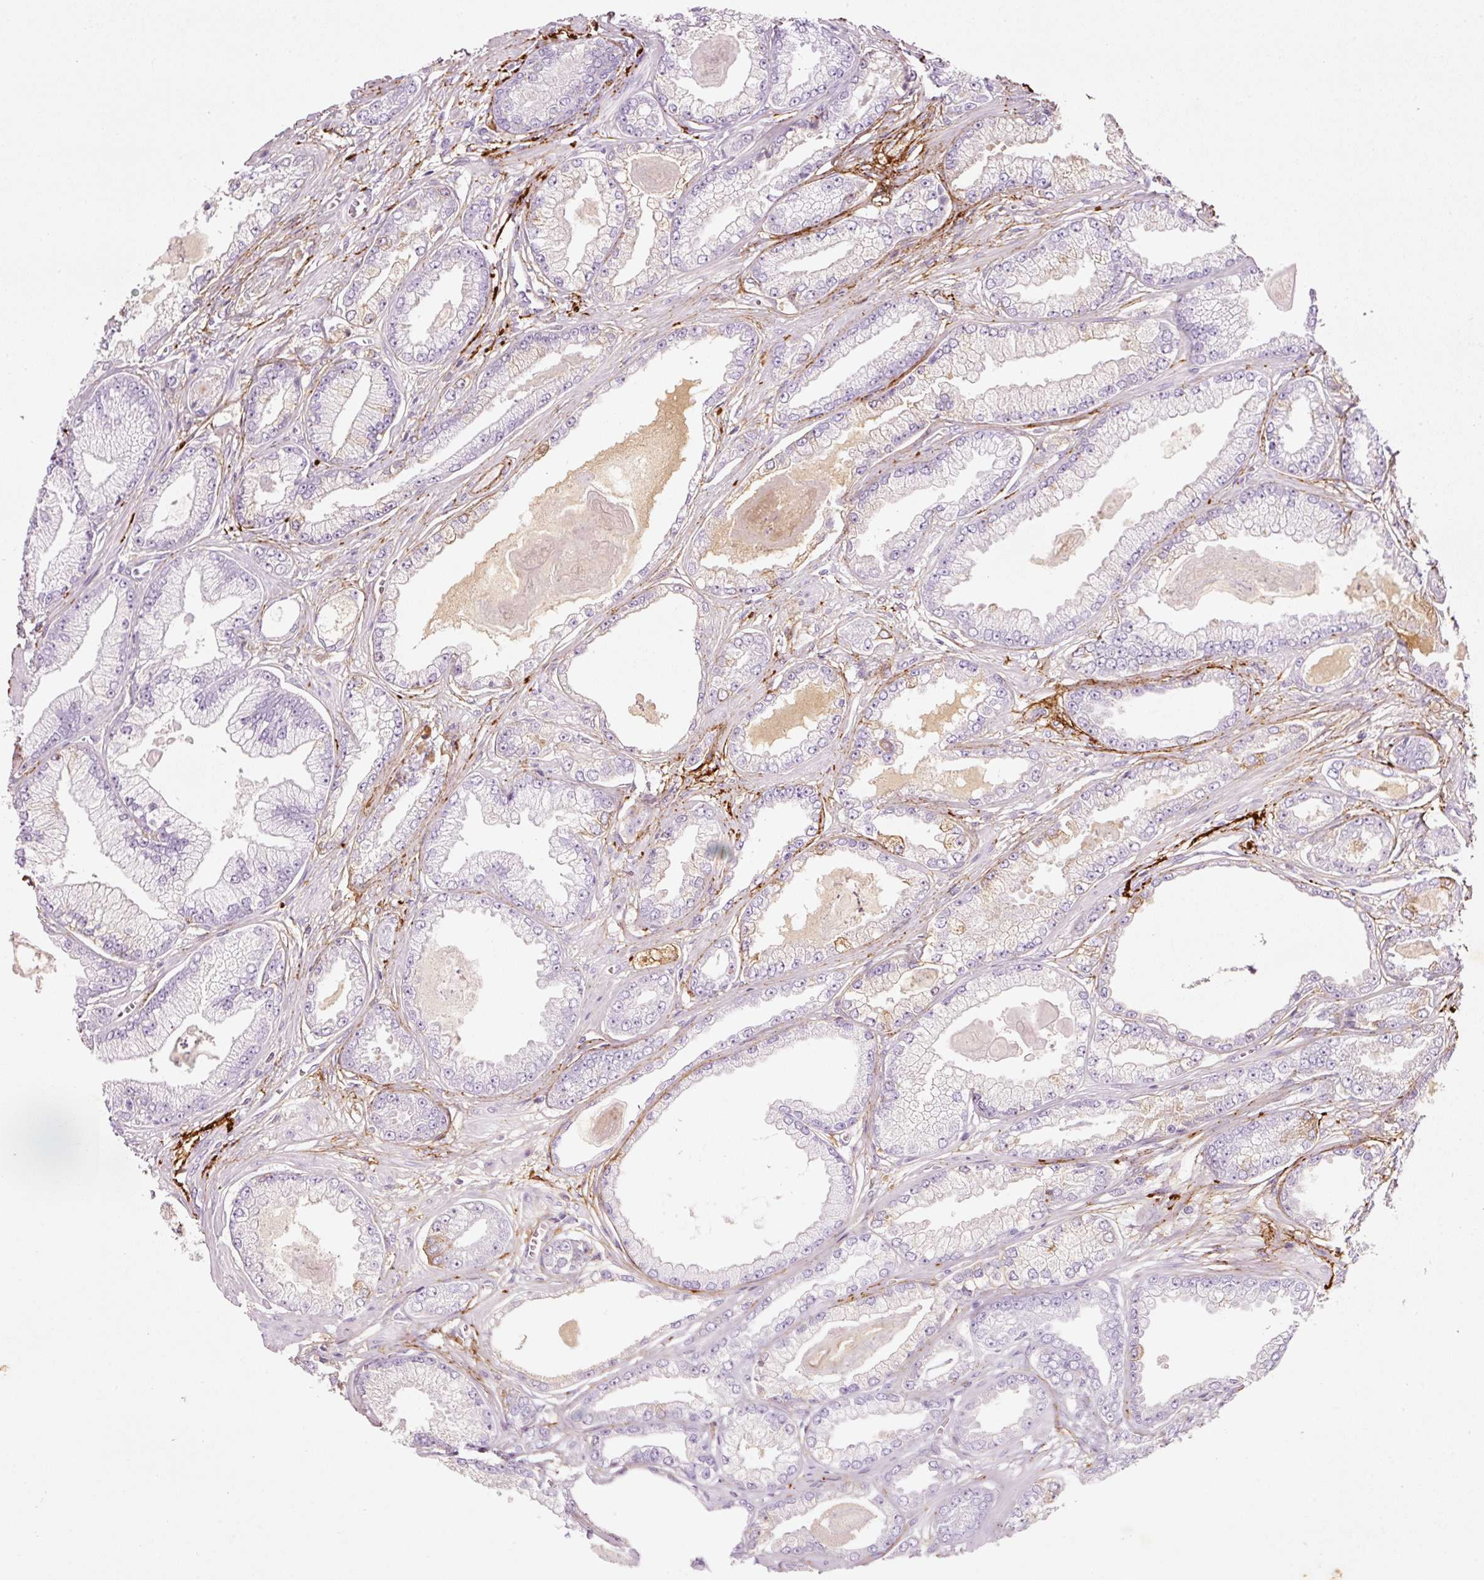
{"staining": {"intensity": "negative", "quantity": "none", "location": "none"}, "tissue": "prostate cancer", "cell_type": "Tumor cells", "image_type": "cancer", "snomed": [{"axis": "morphology", "description": "Adenocarcinoma, Low grade"}, {"axis": "topography", "description": "Prostate"}], "caption": "A high-resolution photomicrograph shows immunohistochemistry staining of prostate cancer (low-grade adenocarcinoma), which reveals no significant positivity in tumor cells.", "gene": "MFAP4", "patient": {"sex": "male", "age": 64}}